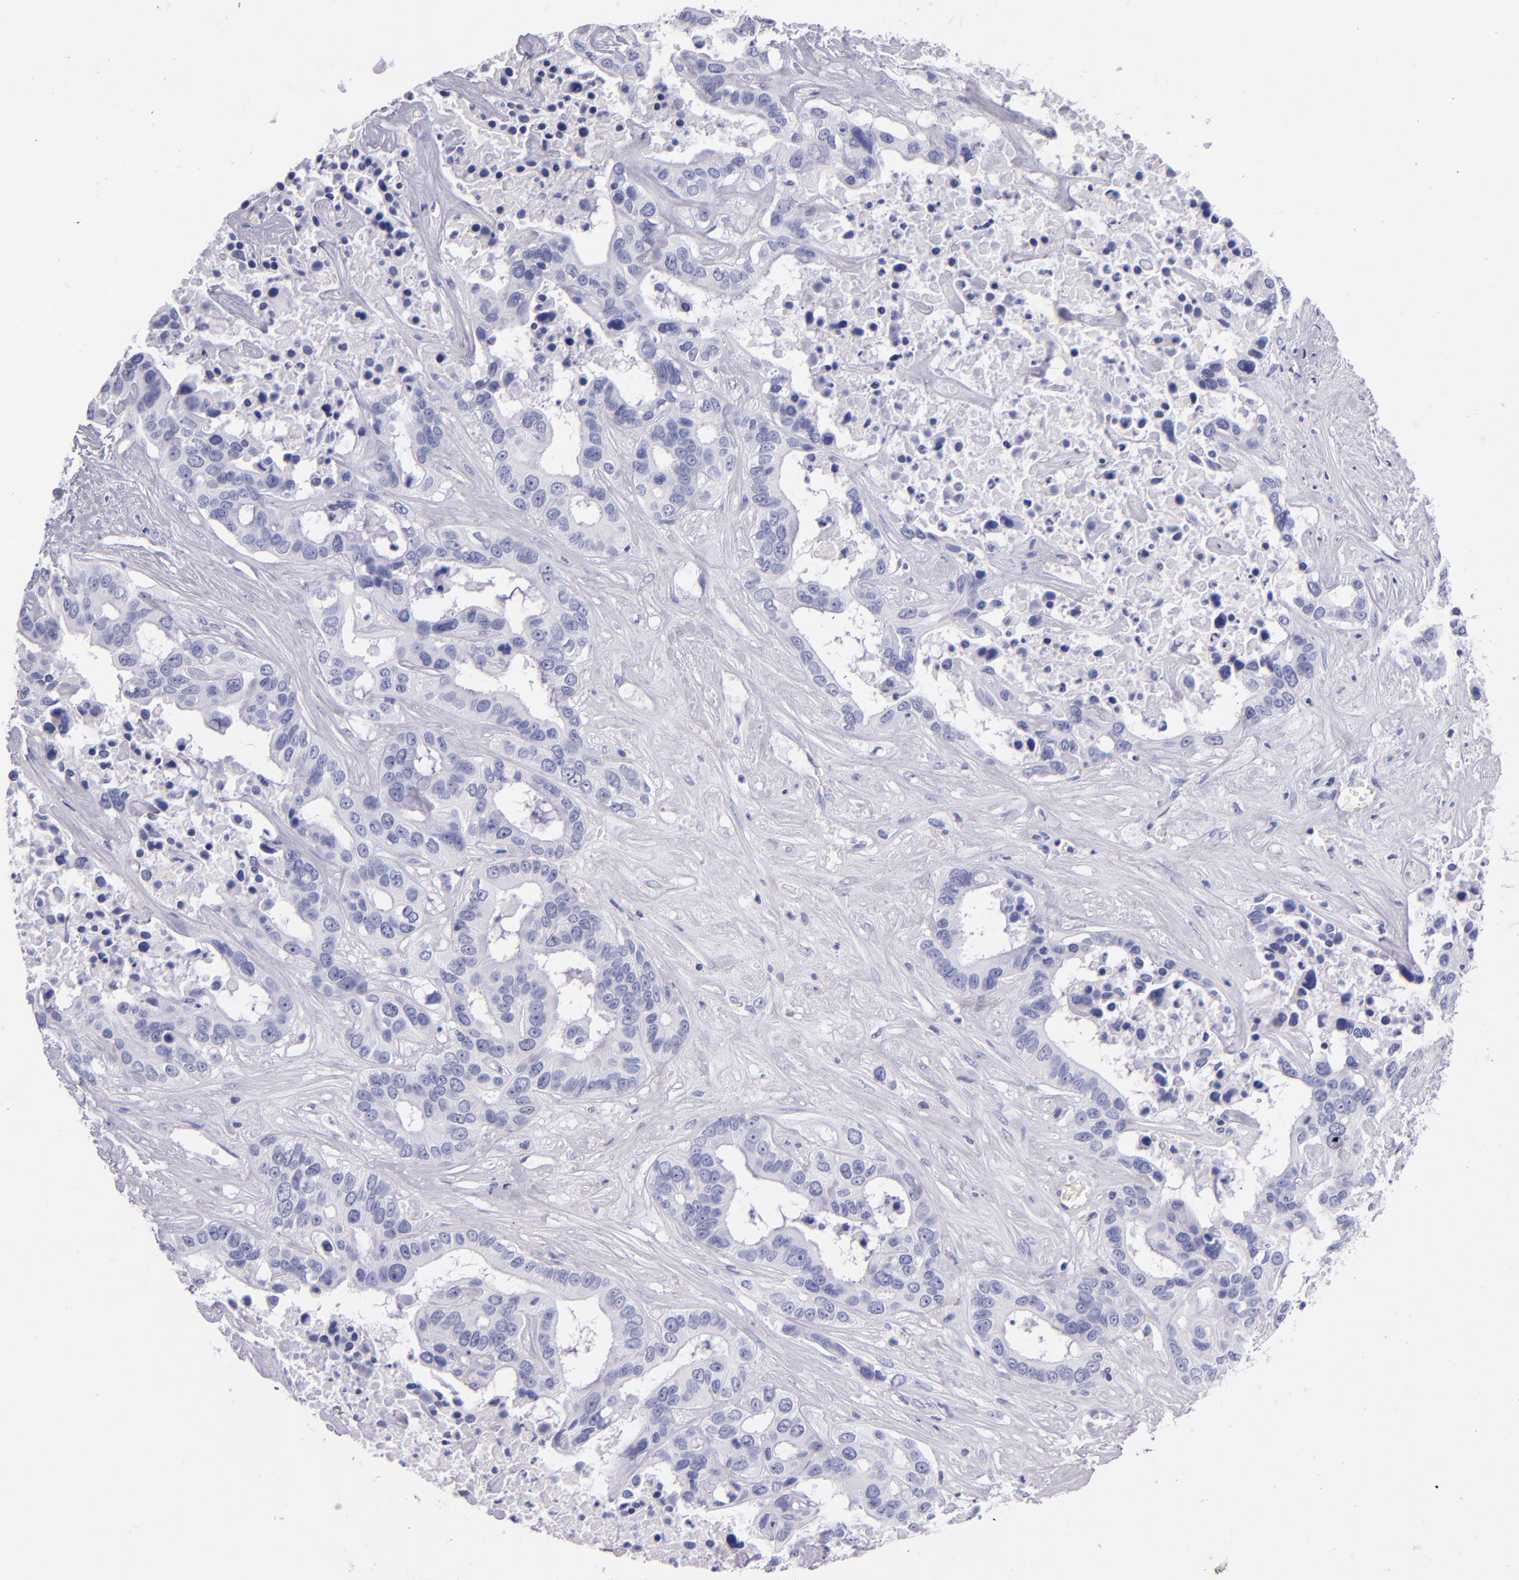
{"staining": {"intensity": "negative", "quantity": "none", "location": "none"}, "tissue": "liver cancer", "cell_type": "Tumor cells", "image_type": "cancer", "snomed": [{"axis": "morphology", "description": "Cholangiocarcinoma"}, {"axis": "topography", "description": "Liver"}], "caption": "There is no significant expression in tumor cells of cholangiocarcinoma (liver). The staining was performed using DAB (3,3'-diaminobenzidine) to visualize the protein expression in brown, while the nuclei were stained in blue with hematoxylin (Magnification: 20x).", "gene": "IRF4", "patient": {"sex": "female", "age": 65}}